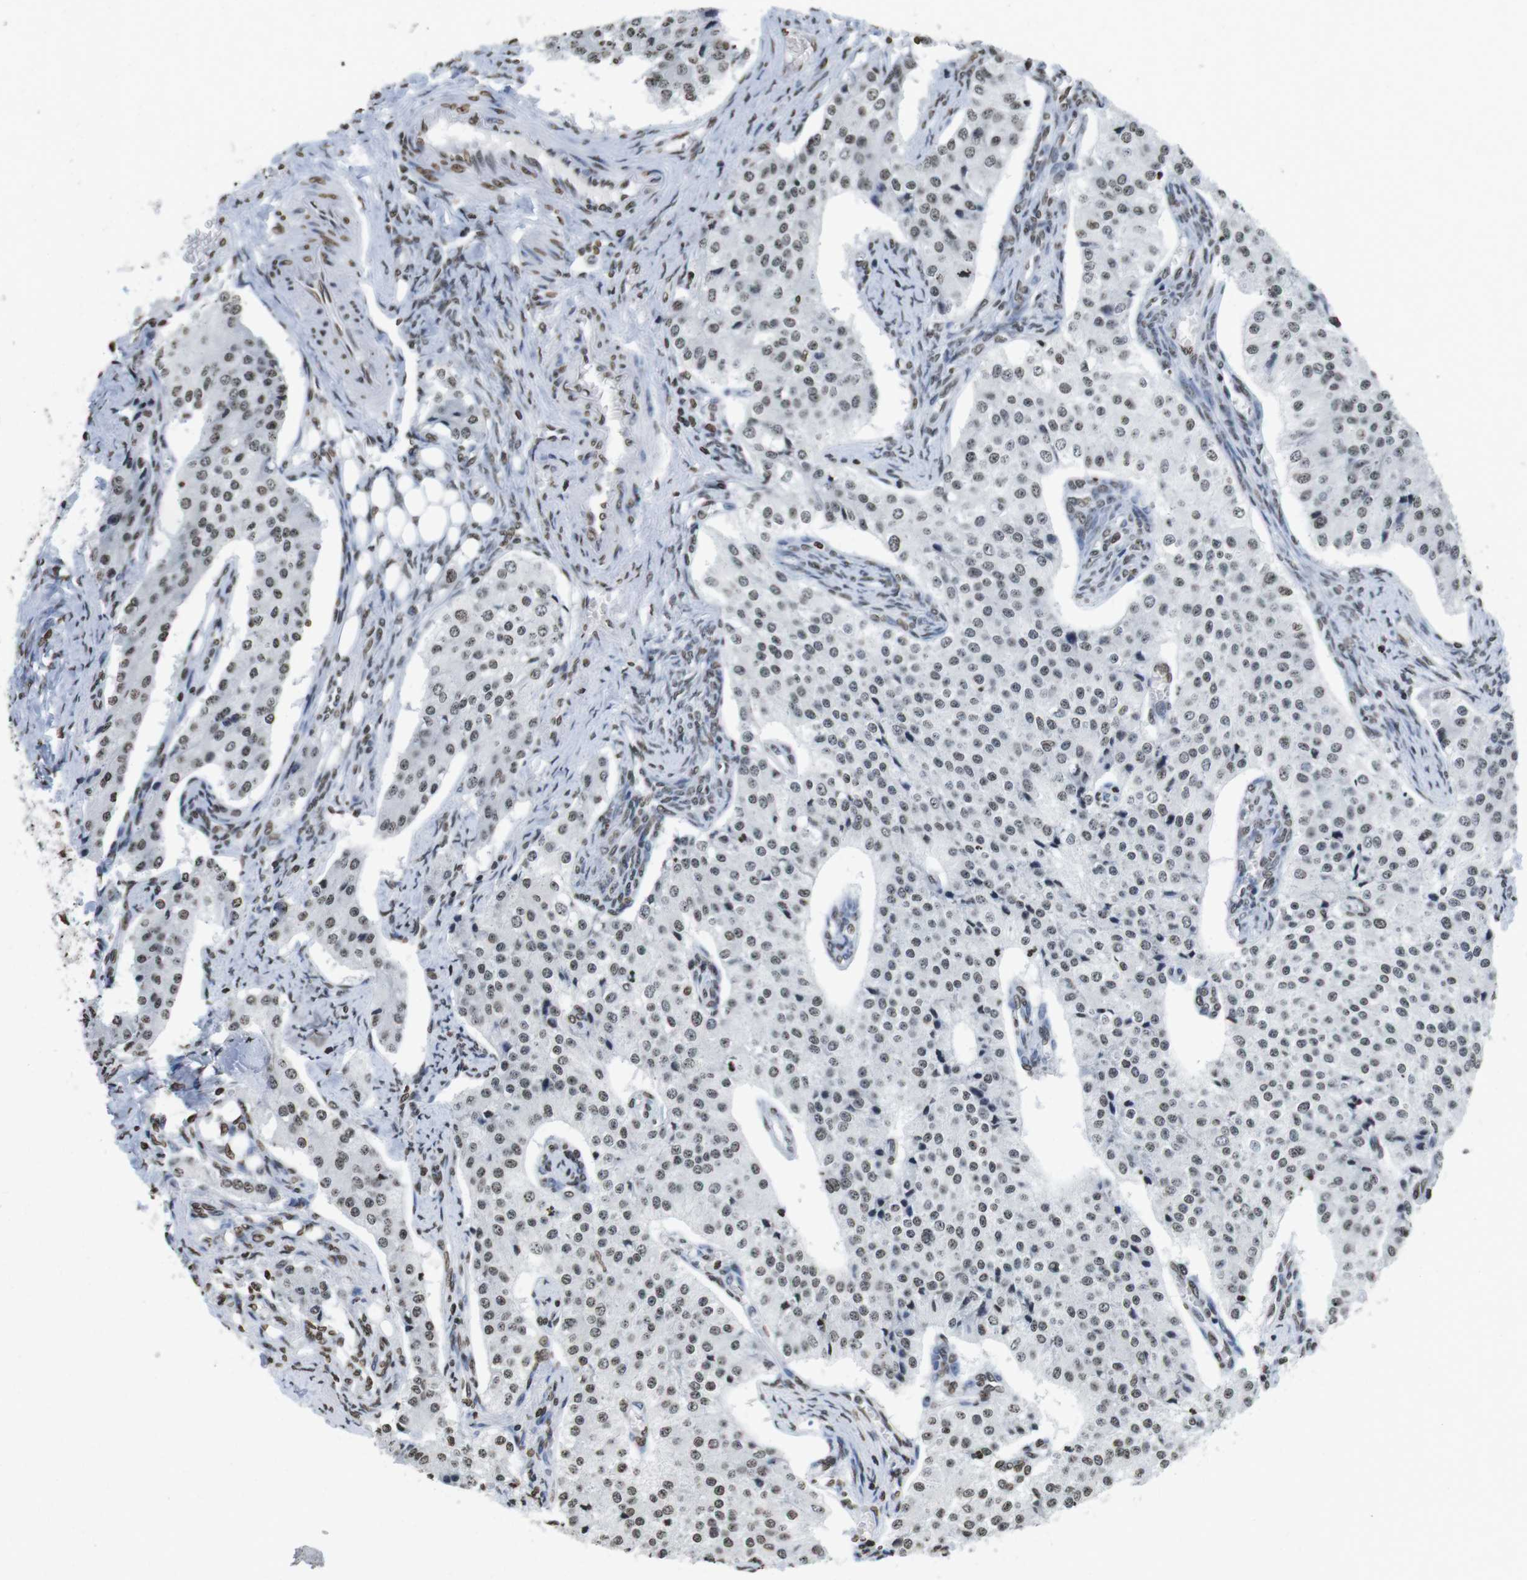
{"staining": {"intensity": "weak", "quantity": ">75%", "location": "nuclear"}, "tissue": "carcinoid", "cell_type": "Tumor cells", "image_type": "cancer", "snomed": [{"axis": "morphology", "description": "Carcinoid, malignant, NOS"}, {"axis": "topography", "description": "Colon"}], "caption": "Weak nuclear protein staining is identified in approximately >75% of tumor cells in carcinoid.", "gene": "BSX", "patient": {"sex": "female", "age": 52}}